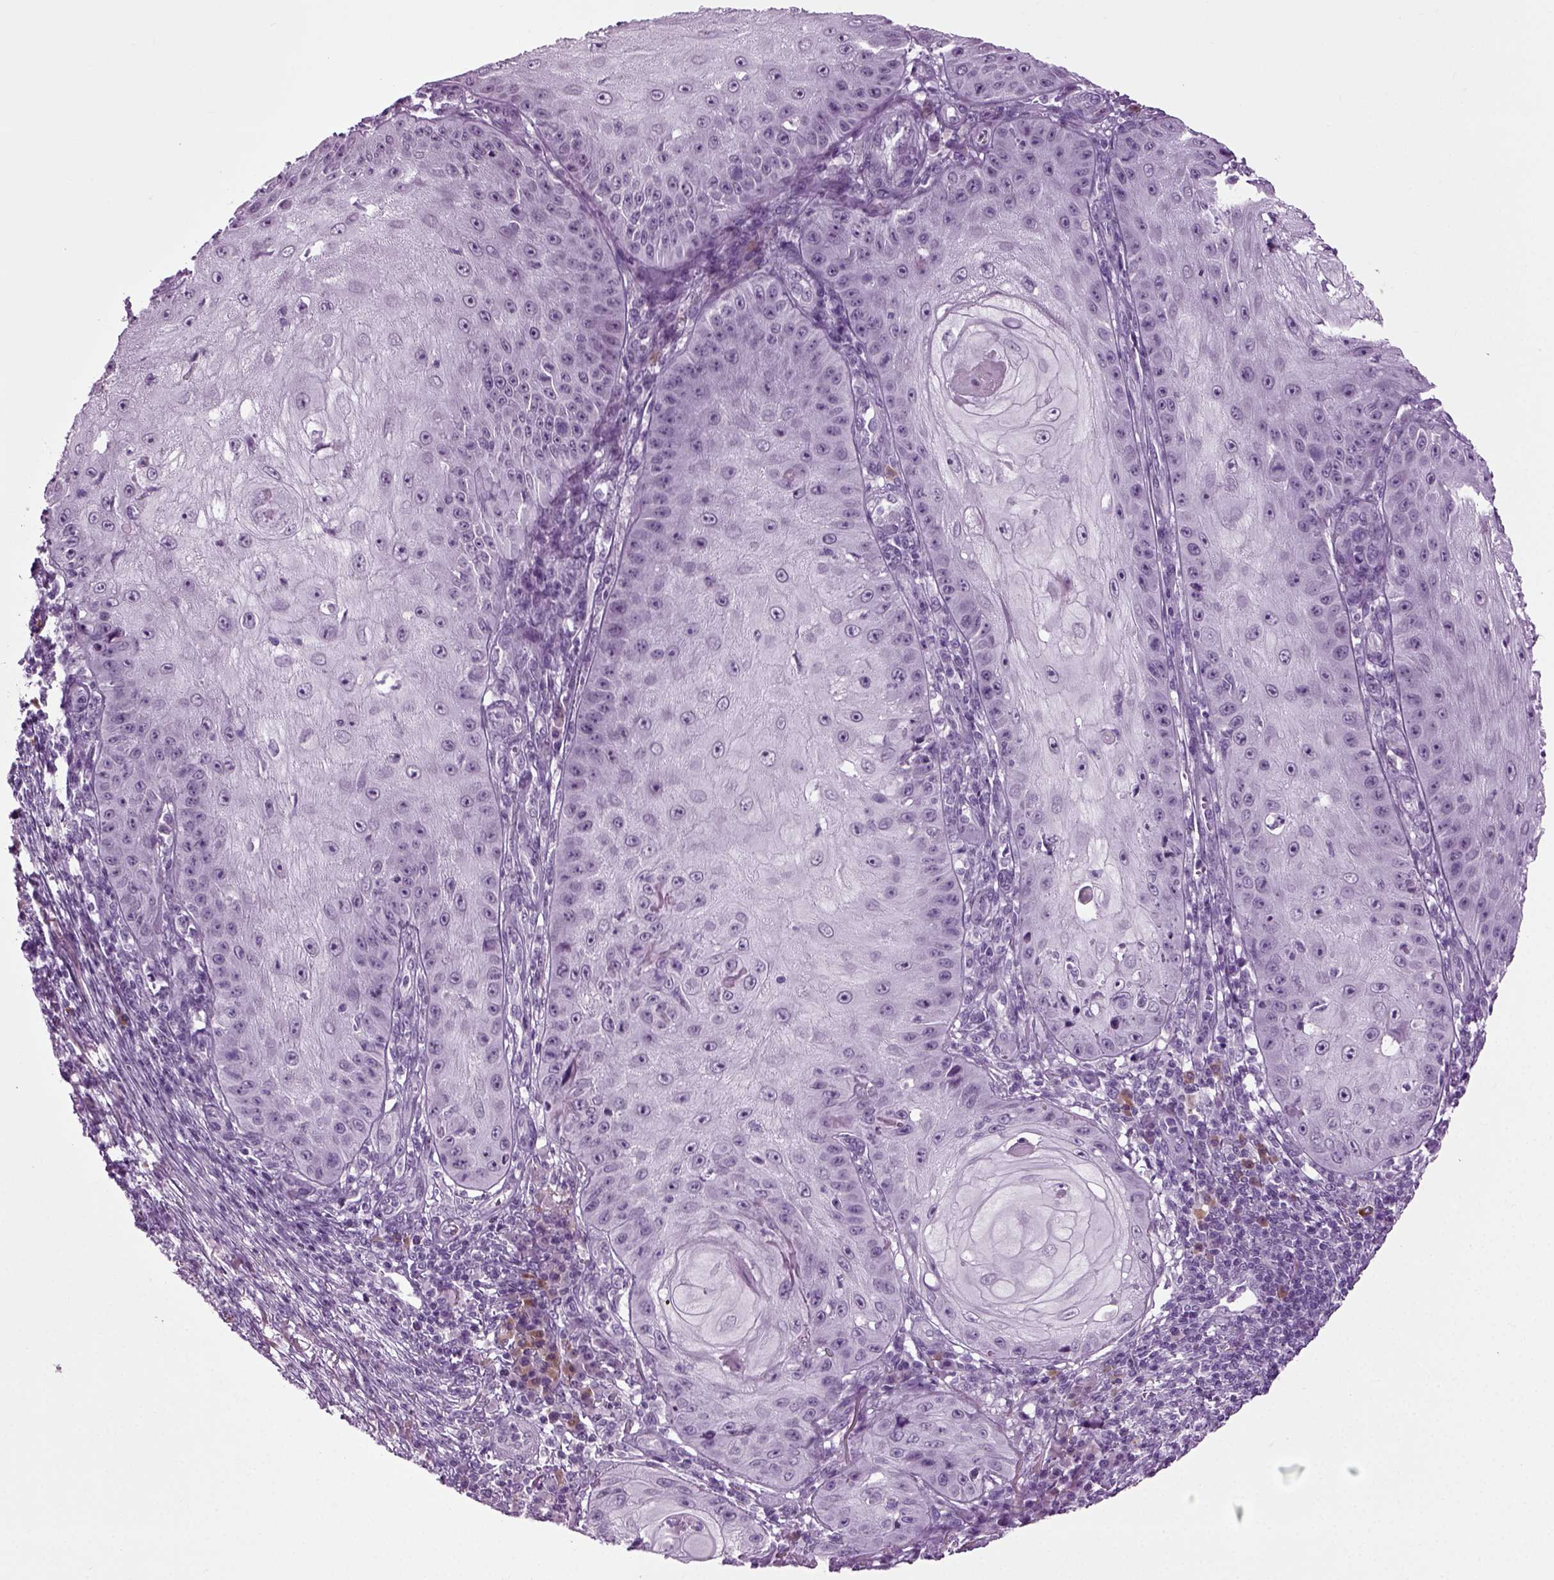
{"staining": {"intensity": "negative", "quantity": "none", "location": "none"}, "tissue": "skin cancer", "cell_type": "Tumor cells", "image_type": "cancer", "snomed": [{"axis": "morphology", "description": "Squamous cell carcinoma, NOS"}, {"axis": "topography", "description": "Skin"}], "caption": "Immunohistochemical staining of human squamous cell carcinoma (skin) shows no significant staining in tumor cells.", "gene": "PRLH", "patient": {"sex": "male", "age": 70}}